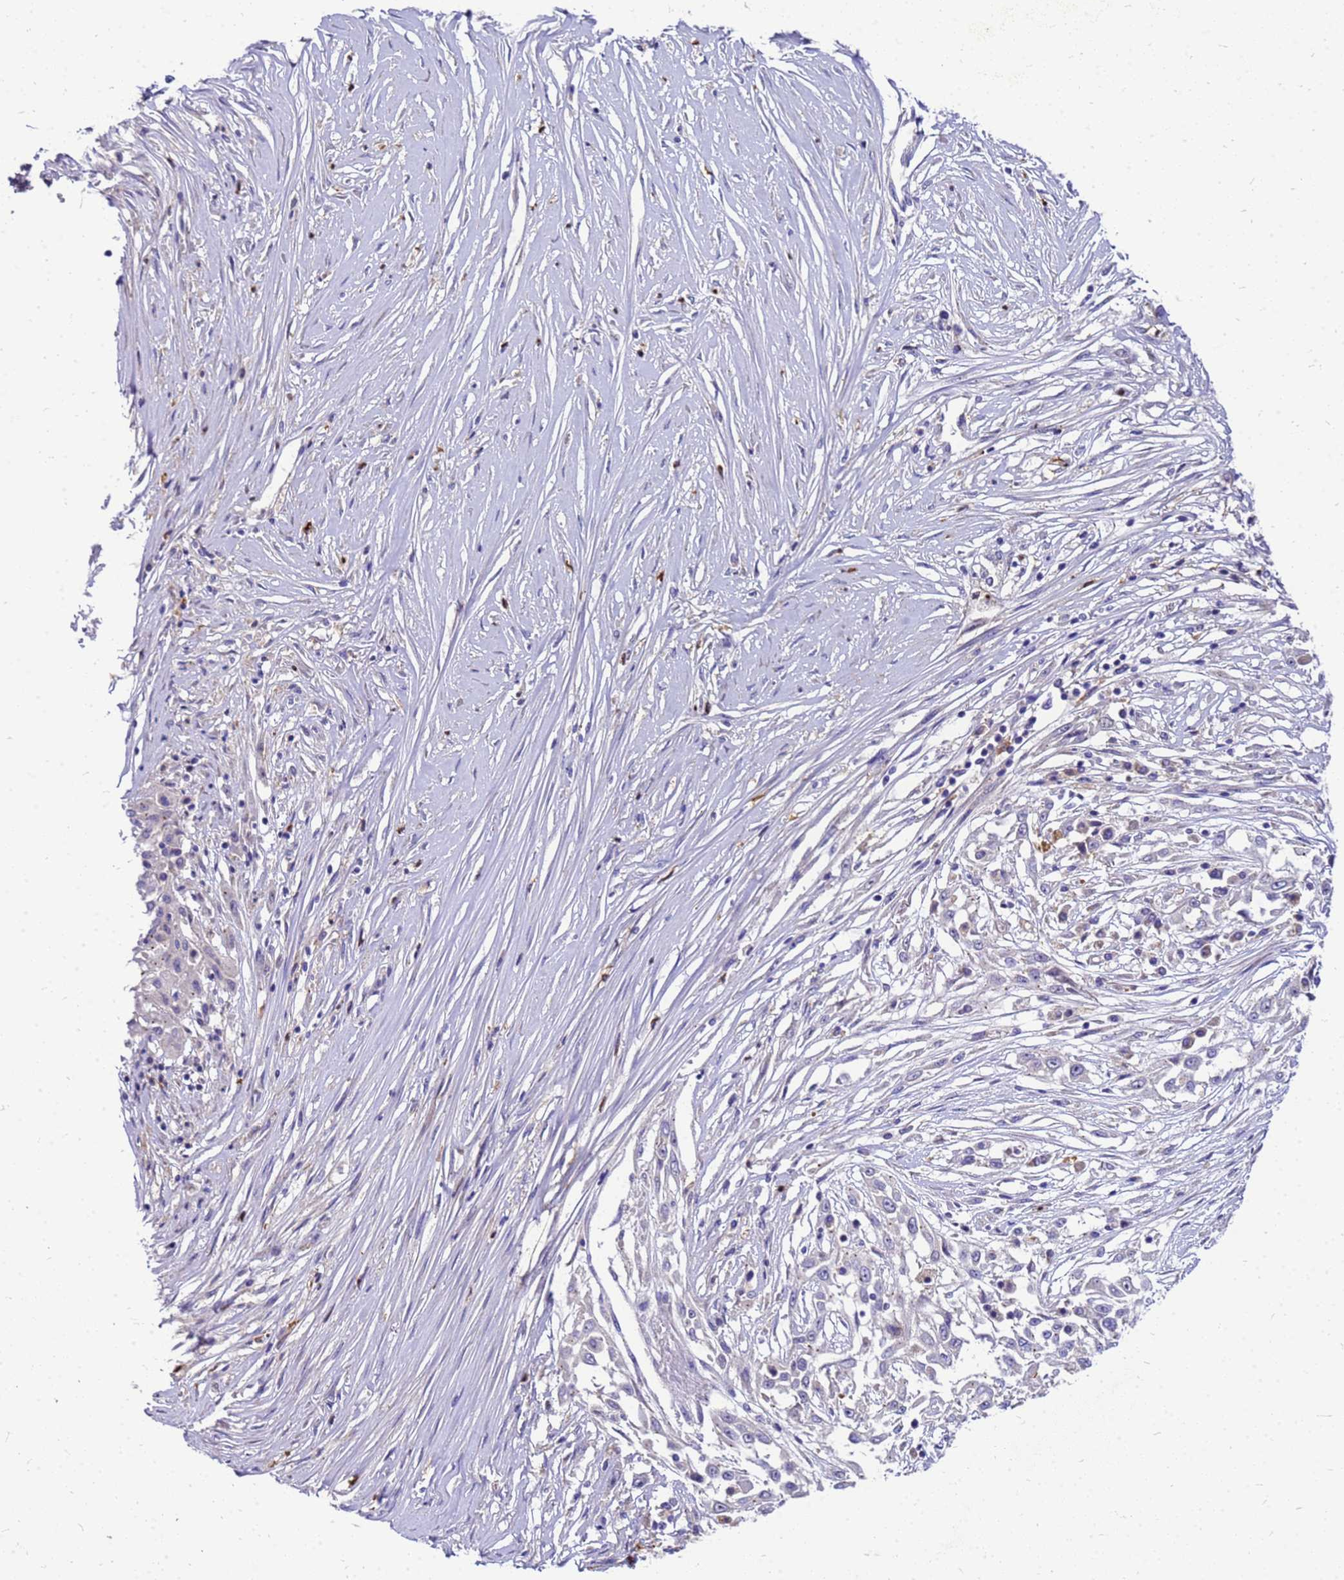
{"staining": {"intensity": "negative", "quantity": "none", "location": "none"}, "tissue": "skin cancer", "cell_type": "Tumor cells", "image_type": "cancer", "snomed": [{"axis": "morphology", "description": "Squamous cell carcinoma, NOS"}, {"axis": "morphology", "description": "Squamous cell carcinoma, metastatic, NOS"}, {"axis": "topography", "description": "Skin"}, {"axis": "topography", "description": "Lymph node"}], "caption": "Immunohistochemistry (IHC) of skin squamous cell carcinoma reveals no positivity in tumor cells.", "gene": "POP7", "patient": {"sex": "male", "age": 75}}